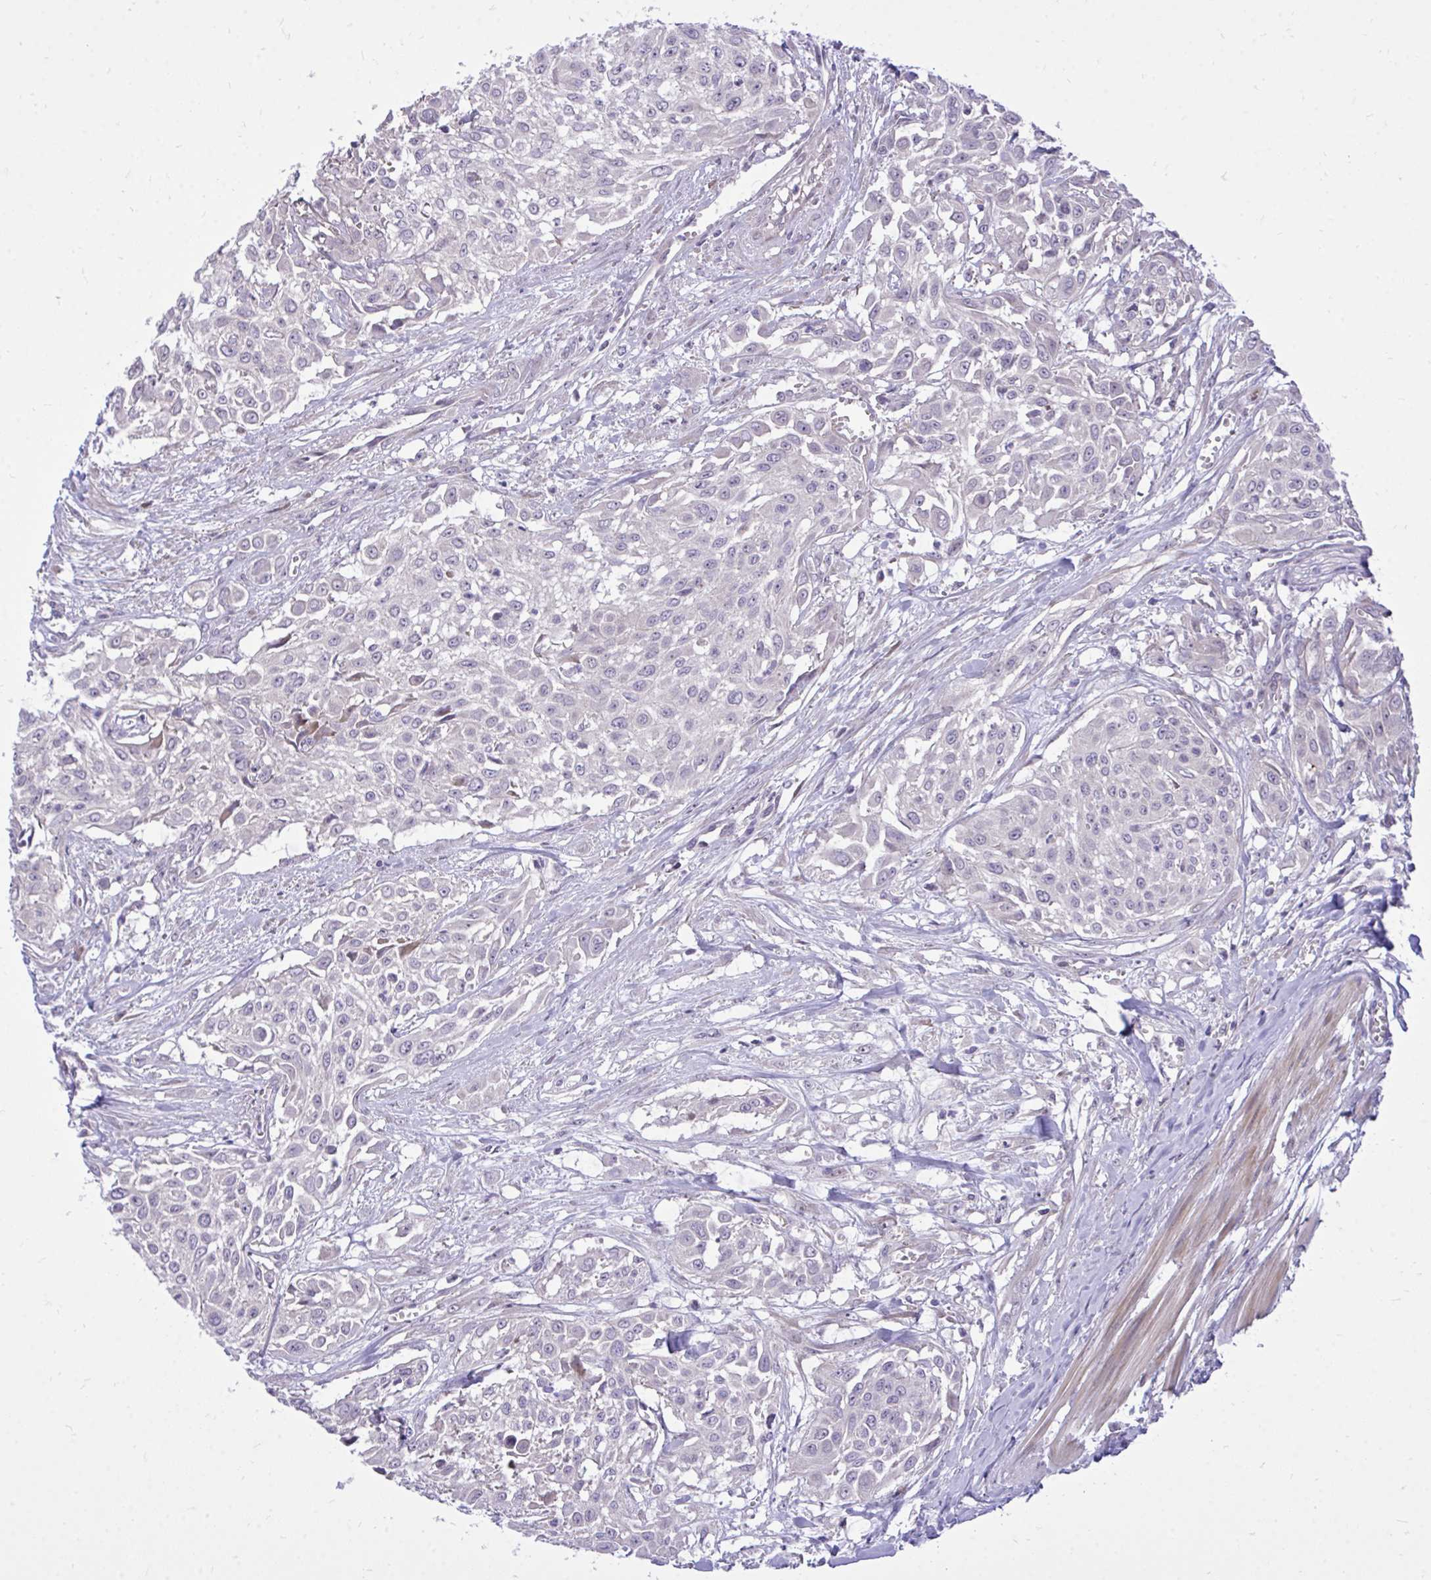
{"staining": {"intensity": "negative", "quantity": "none", "location": "none"}, "tissue": "urothelial cancer", "cell_type": "Tumor cells", "image_type": "cancer", "snomed": [{"axis": "morphology", "description": "Urothelial carcinoma, High grade"}, {"axis": "topography", "description": "Urinary bladder"}], "caption": "Tumor cells are negative for protein expression in human urothelial carcinoma (high-grade).", "gene": "HMBOX1", "patient": {"sex": "male", "age": 57}}